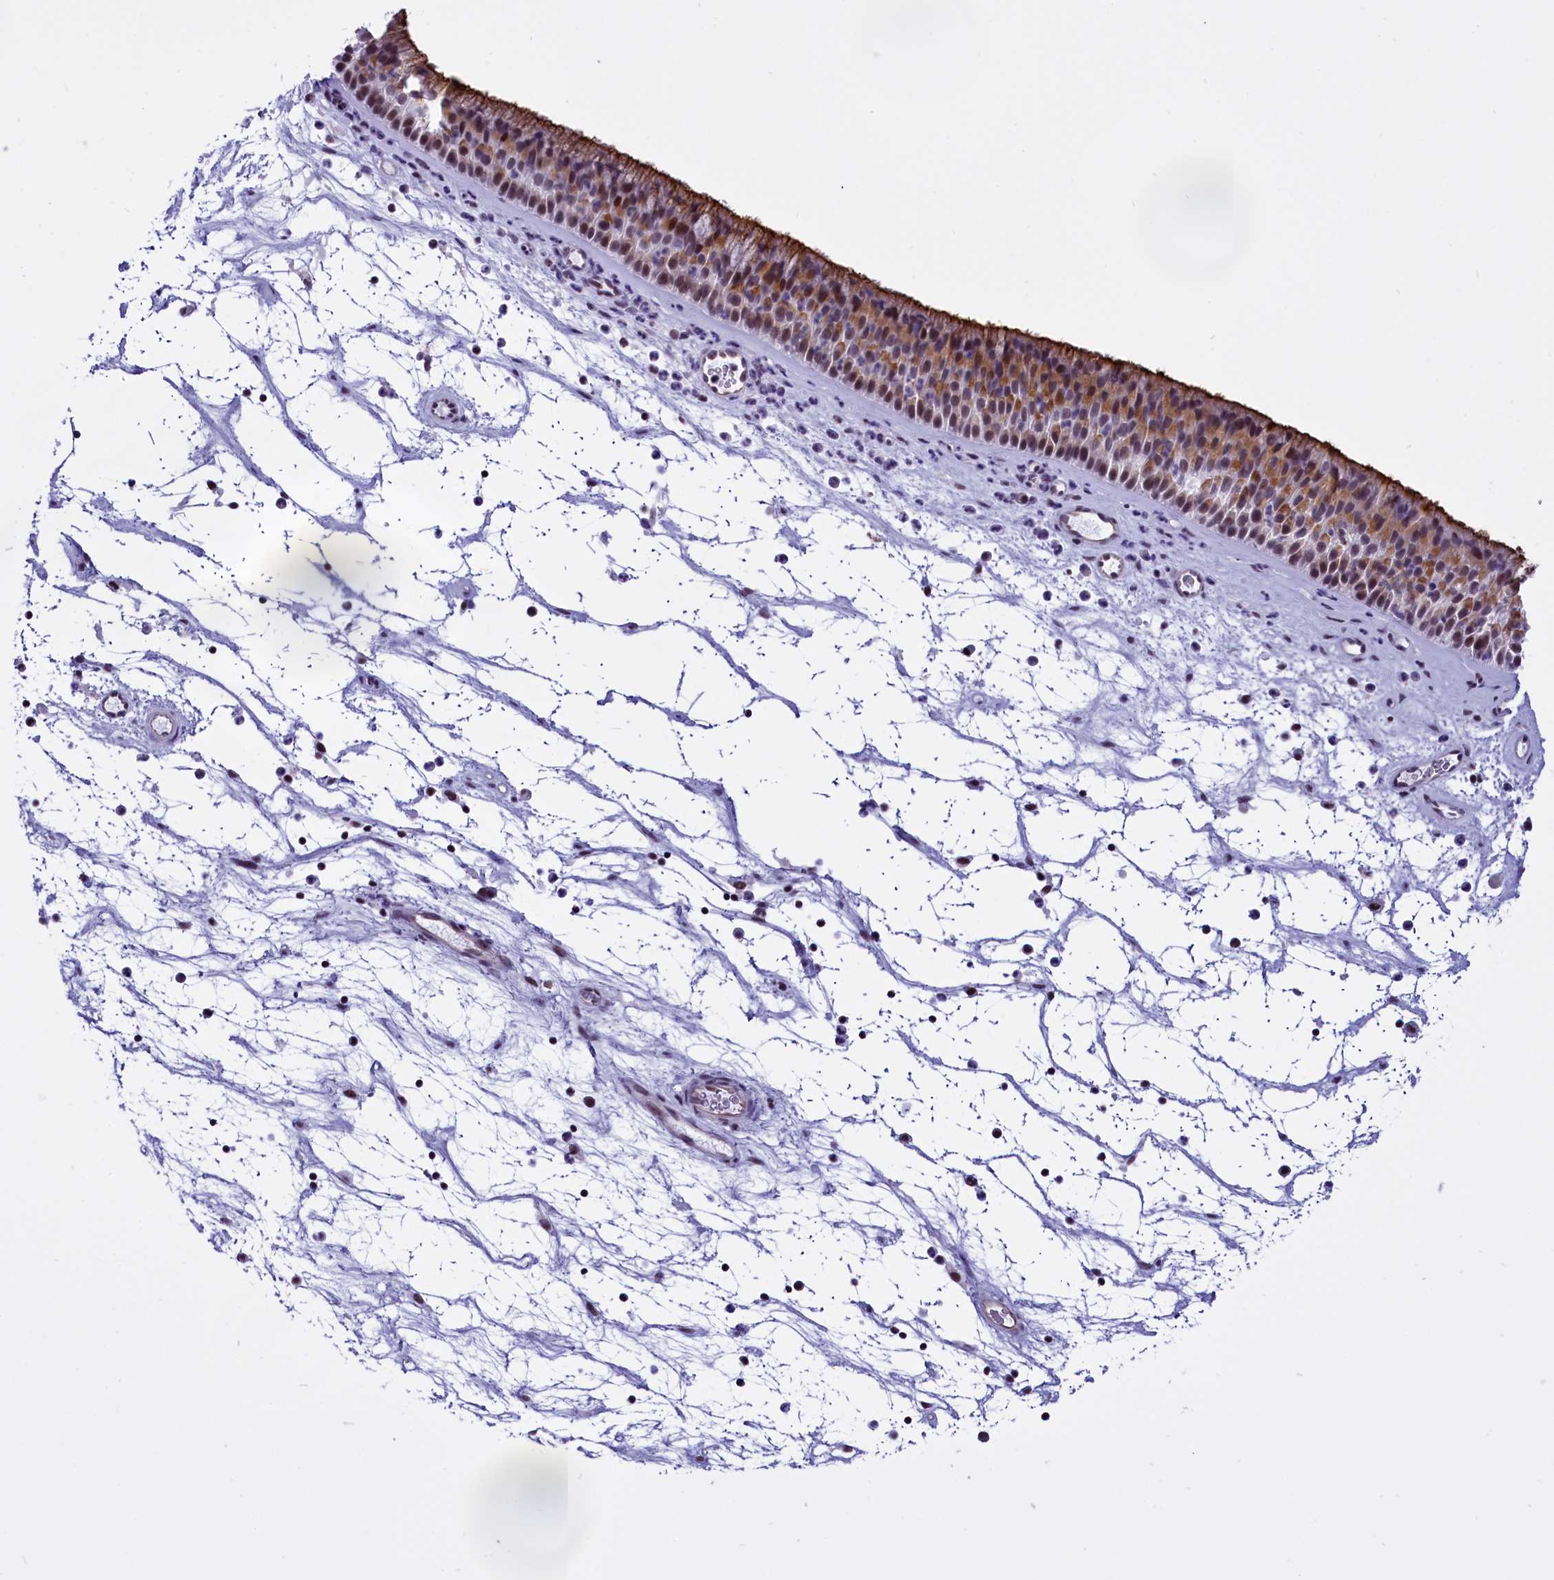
{"staining": {"intensity": "strong", "quantity": "25%-75%", "location": "cytoplasmic/membranous,nuclear"}, "tissue": "nasopharynx", "cell_type": "Respiratory epithelial cells", "image_type": "normal", "snomed": [{"axis": "morphology", "description": "Normal tissue, NOS"}, {"axis": "topography", "description": "Nasopharynx"}], "caption": "DAB (3,3'-diaminobenzidine) immunohistochemical staining of normal nasopharynx exhibits strong cytoplasmic/membranous,nuclear protein positivity in about 25%-75% of respiratory epithelial cells. The protein is stained brown, and the nuclei are stained in blue (DAB IHC with brightfield microscopy, high magnification).", "gene": "SPIRE2", "patient": {"sex": "male", "age": 64}}